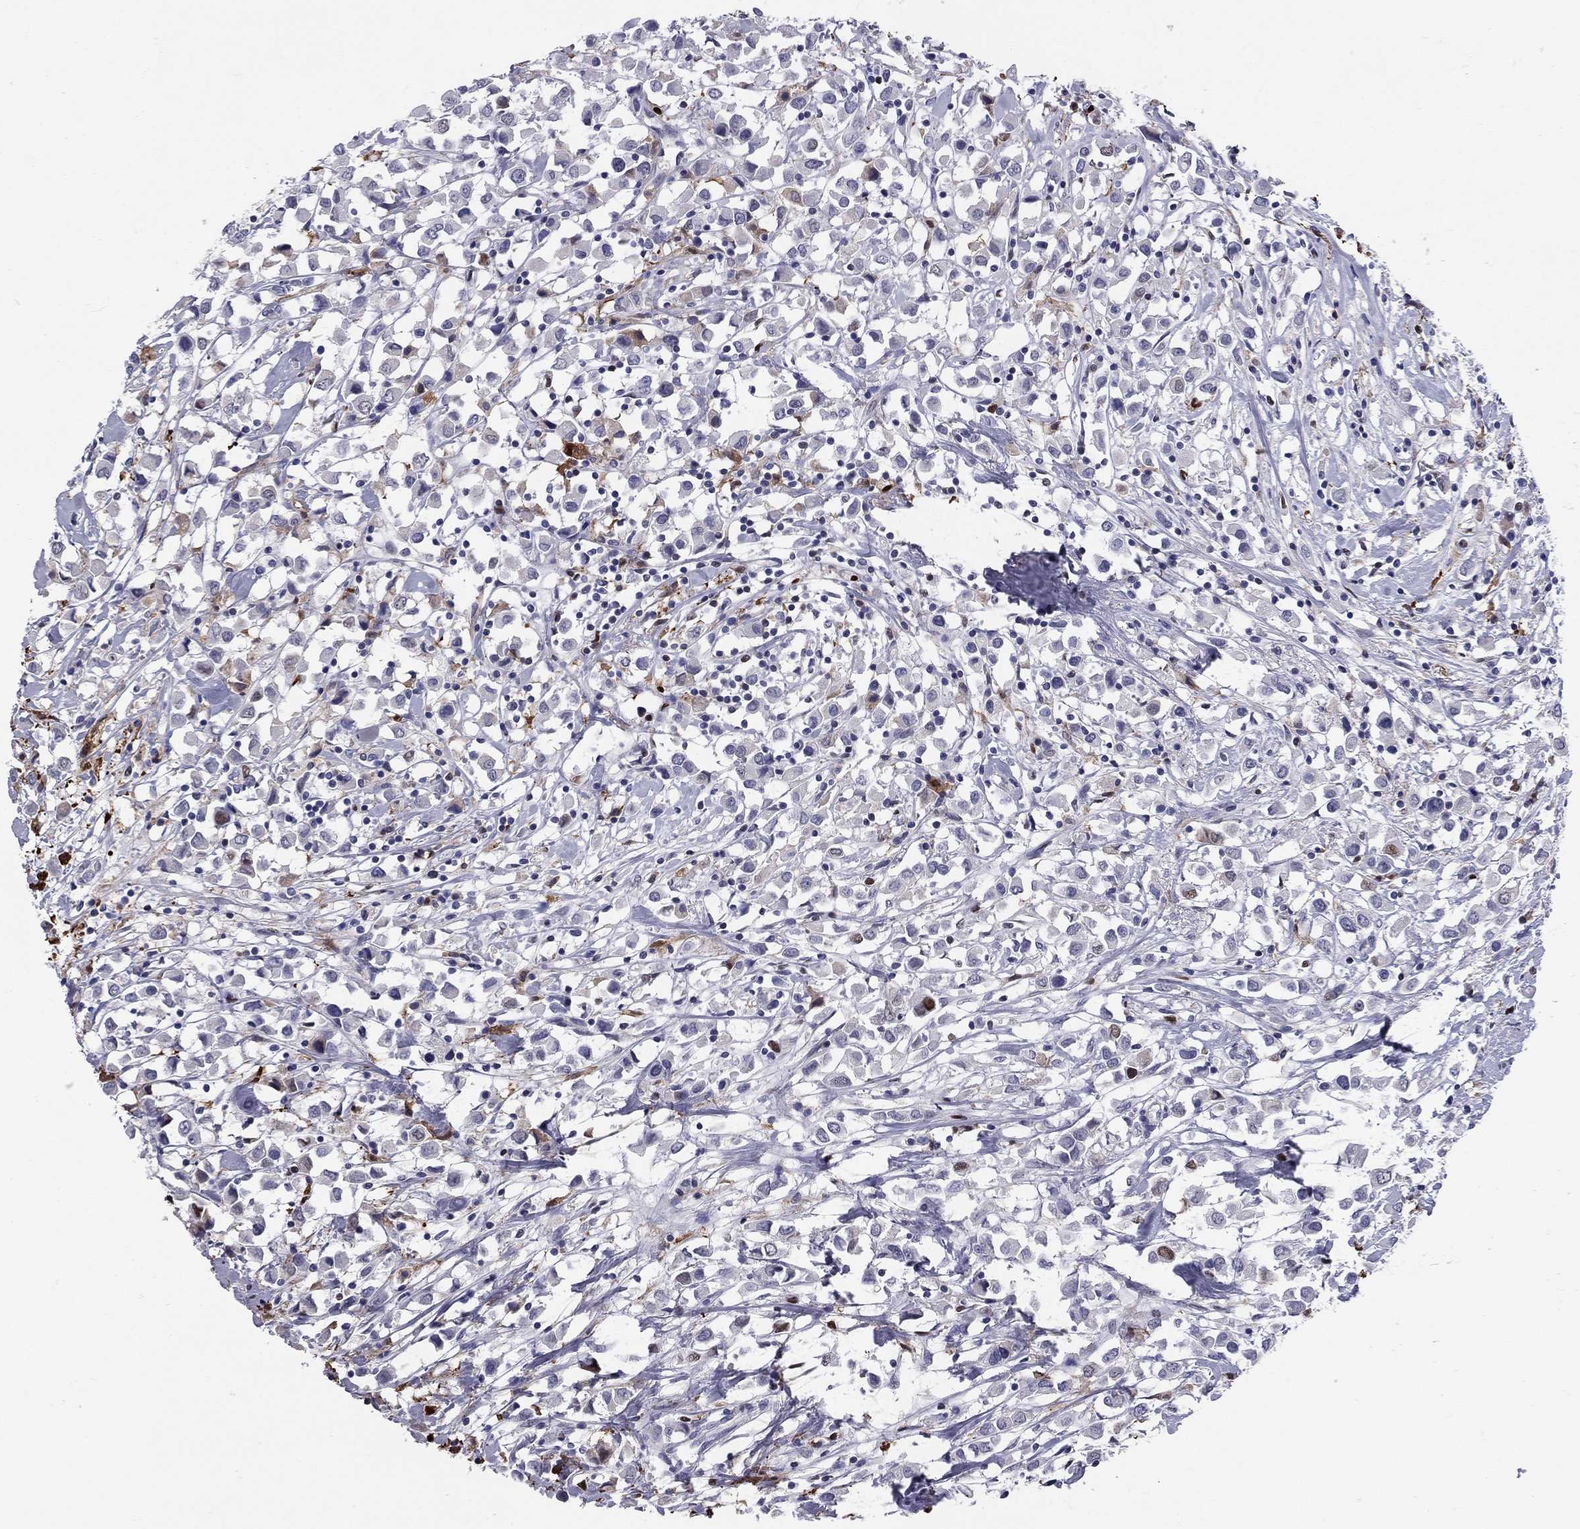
{"staining": {"intensity": "strong", "quantity": "<25%", "location": "nuclear"}, "tissue": "breast cancer", "cell_type": "Tumor cells", "image_type": "cancer", "snomed": [{"axis": "morphology", "description": "Duct carcinoma"}, {"axis": "topography", "description": "Breast"}], "caption": "This histopathology image reveals IHC staining of breast cancer (invasive ductal carcinoma), with medium strong nuclear staining in about <25% of tumor cells.", "gene": "PCGF3", "patient": {"sex": "female", "age": 61}}